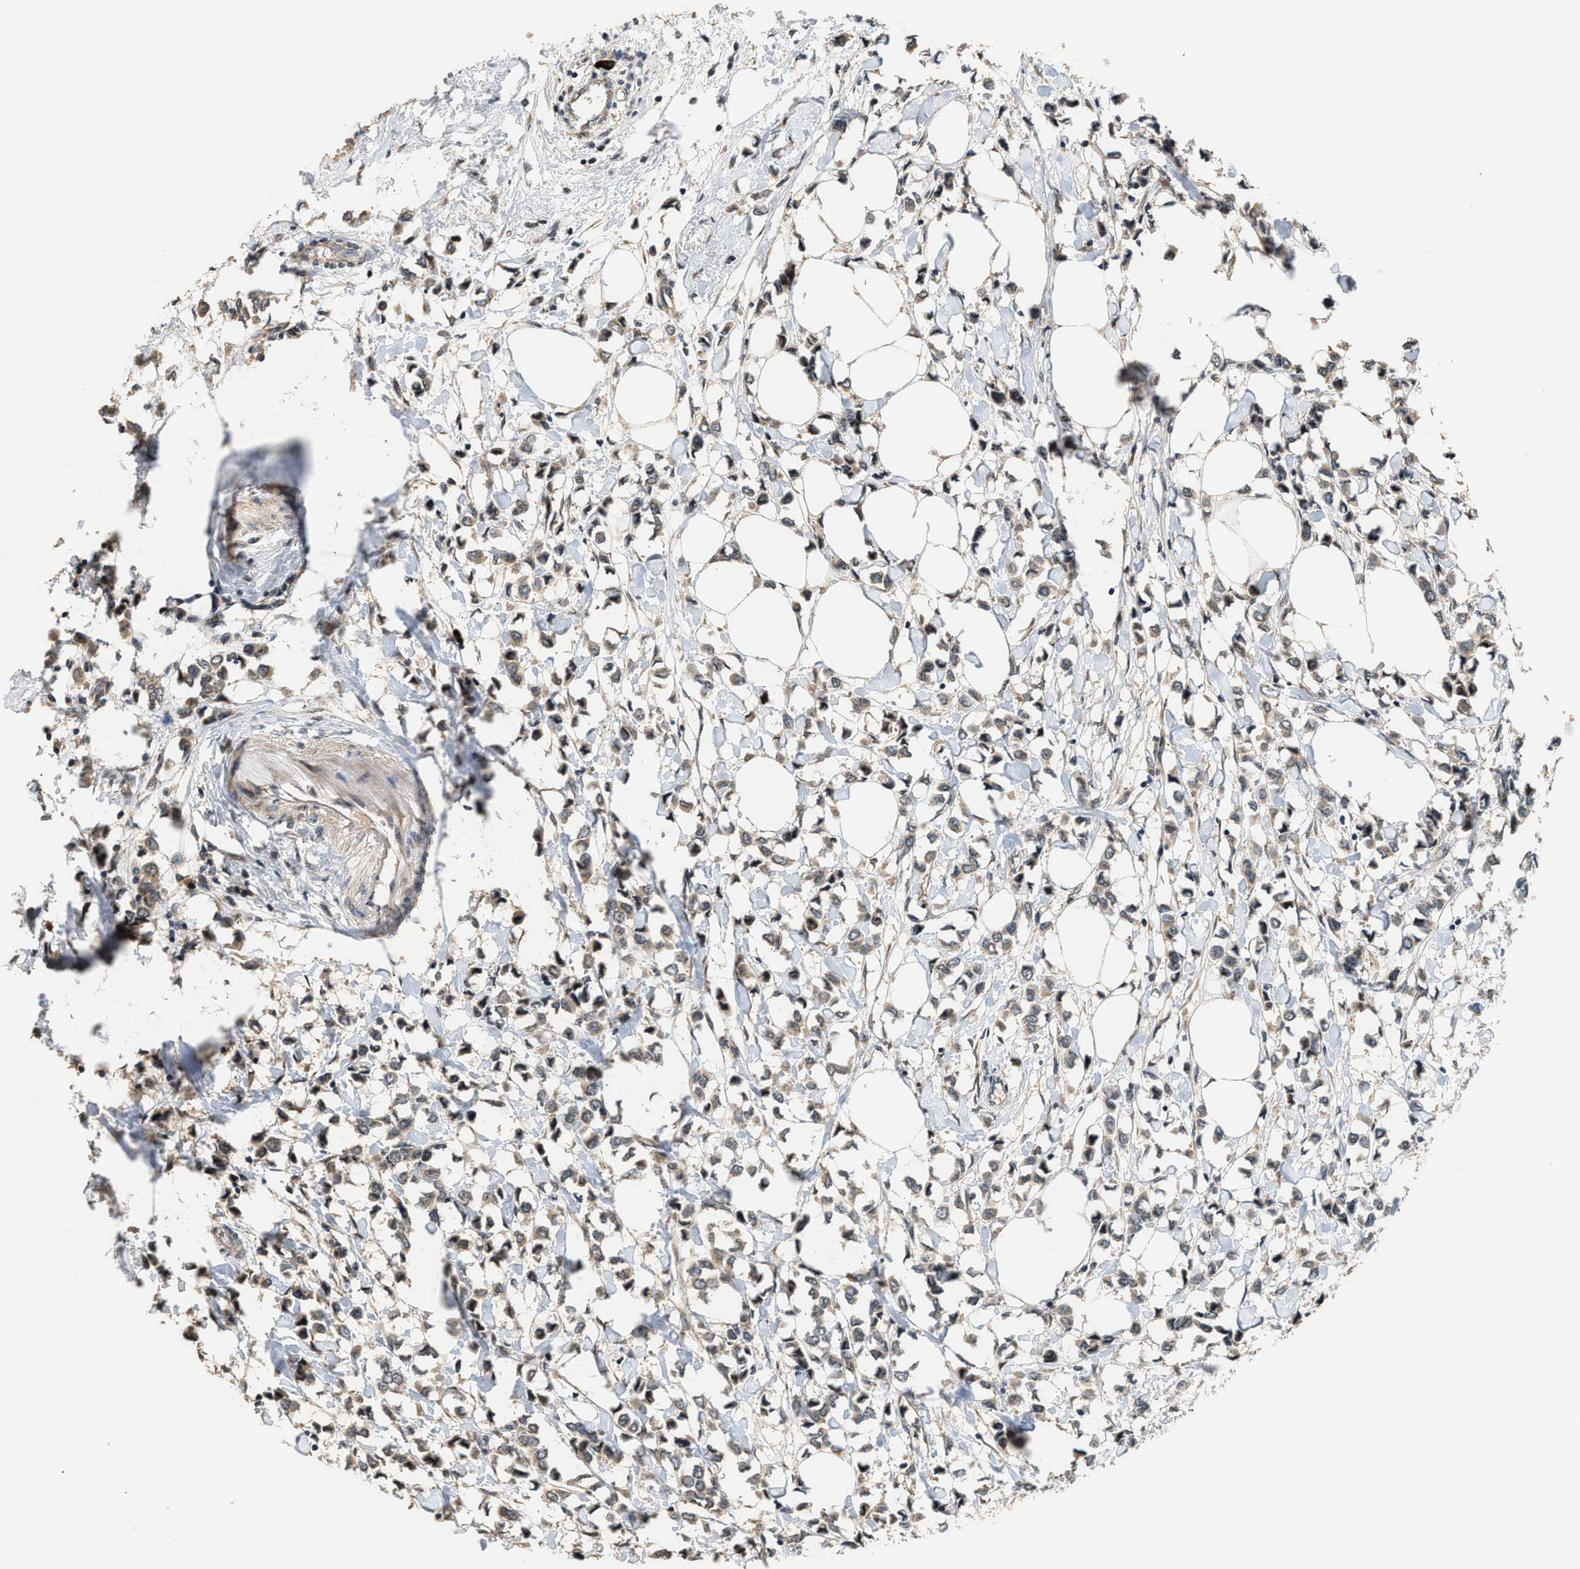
{"staining": {"intensity": "weak", "quantity": "<25%", "location": "cytoplasmic/membranous"}, "tissue": "breast cancer", "cell_type": "Tumor cells", "image_type": "cancer", "snomed": [{"axis": "morphology", "description": "Lobular carcinoma"}, {"axis": "topography", "description": "Breast"}], "caption": "Immunohistochemistry photomicrograph of lobular carcinoma (breast) stained for a protein (brown), which reveals no expression in tumor cells. (Stains: DAB immunohistochemistry (IHC) with hematoxylin counter stain, Microscopy: brightfield microscopy at high magnification).", "gene": "ELP2", "patient": {"sex": "female", "age": 51}}